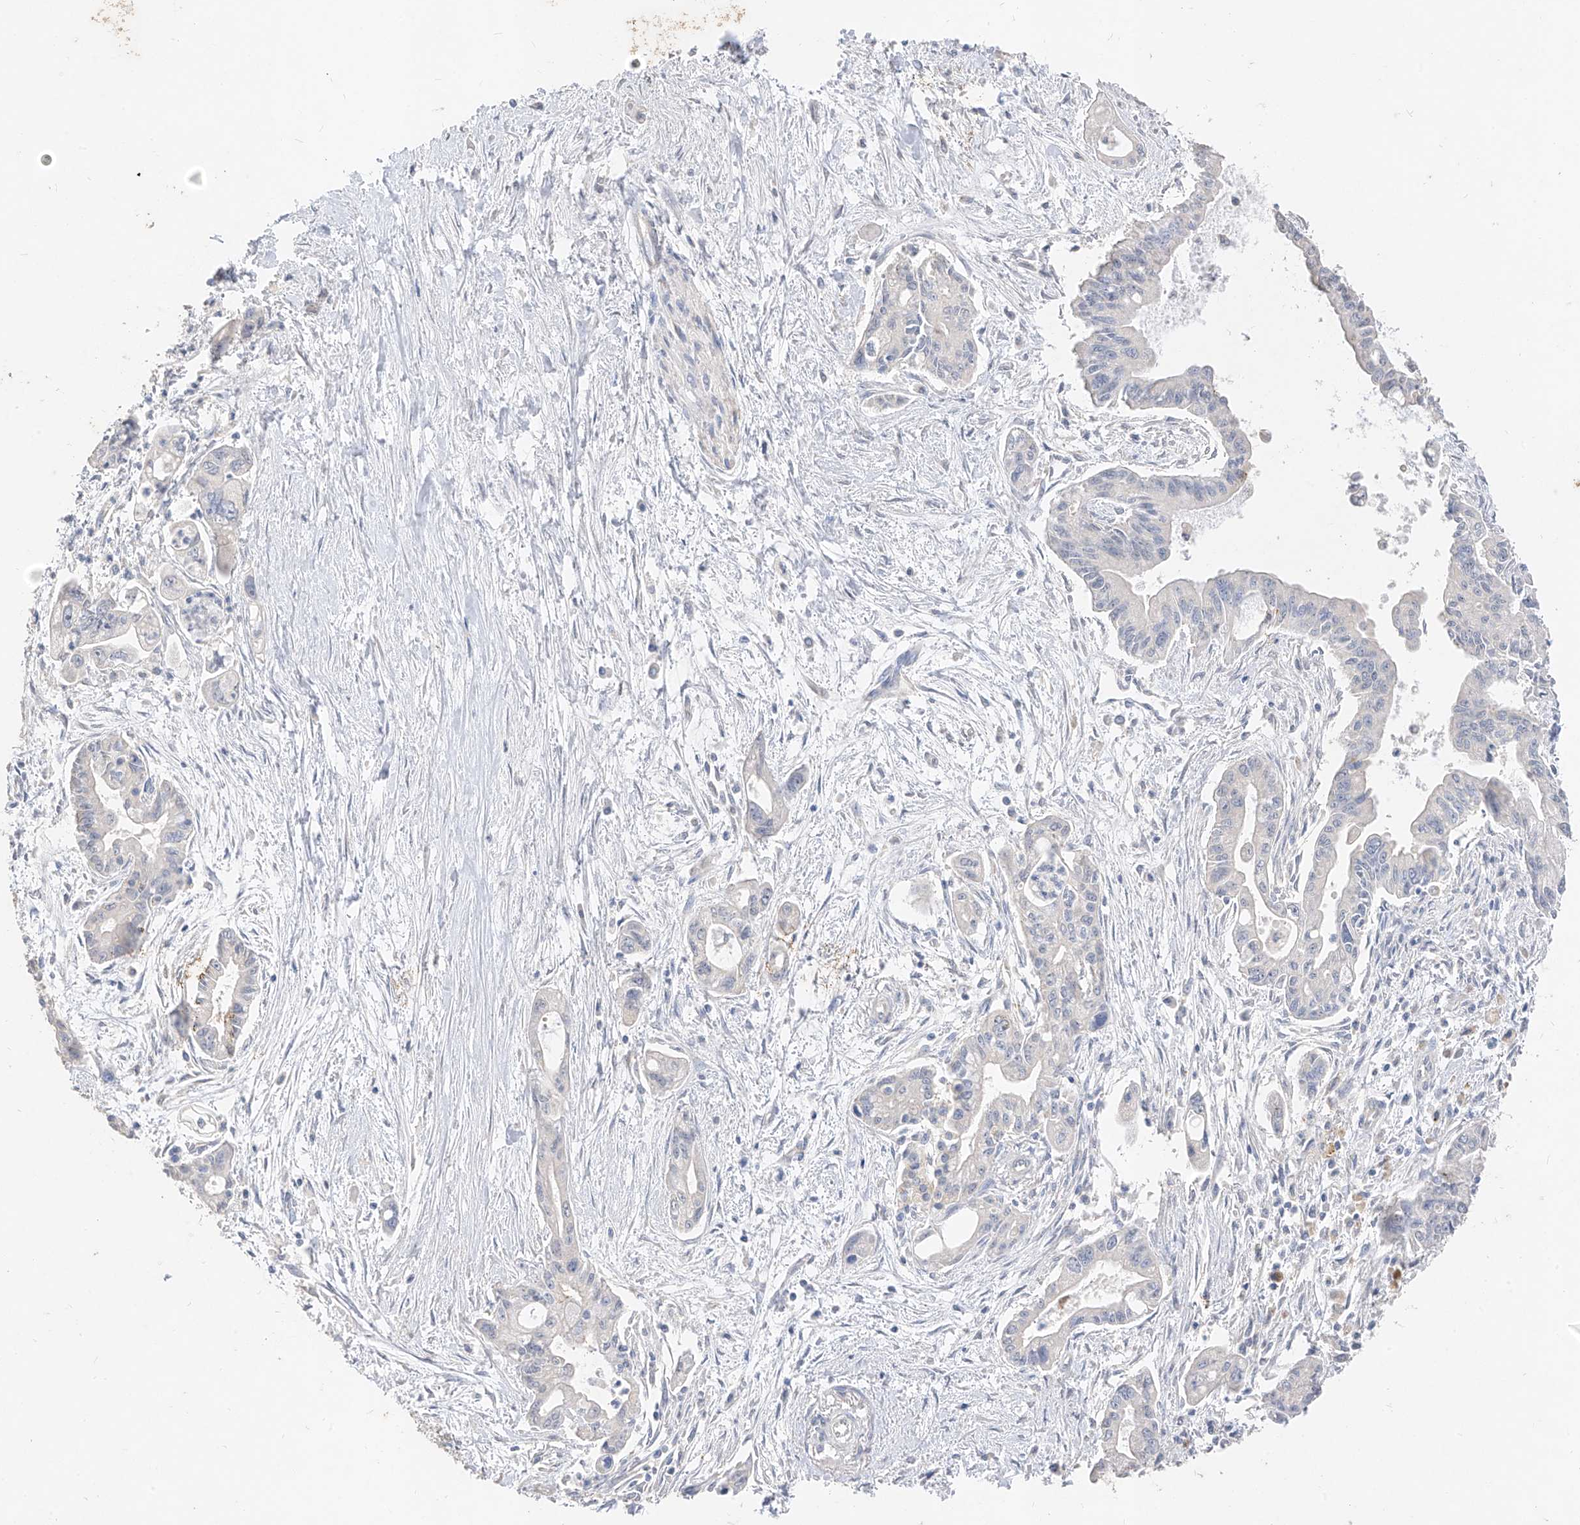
{"staining": {"intensity": "negative", "quantity": "none", "location": "none"}, "tissue": "pancreatic cancer", "cell_type": "Tumor cells", "image_type": "cancer", "snomed": [{"axis": "morphology", "description": "Adenocarcinoma, NOS"}, {"axis": "topography", "description": "Pancreas"}], "caption": "Protein analysis of adenocarcinoma (pancreatic) shows no significant staining in tumor cells.", "gene": "ZZEF1", "patient": {"sex": "male", "age": 70}}